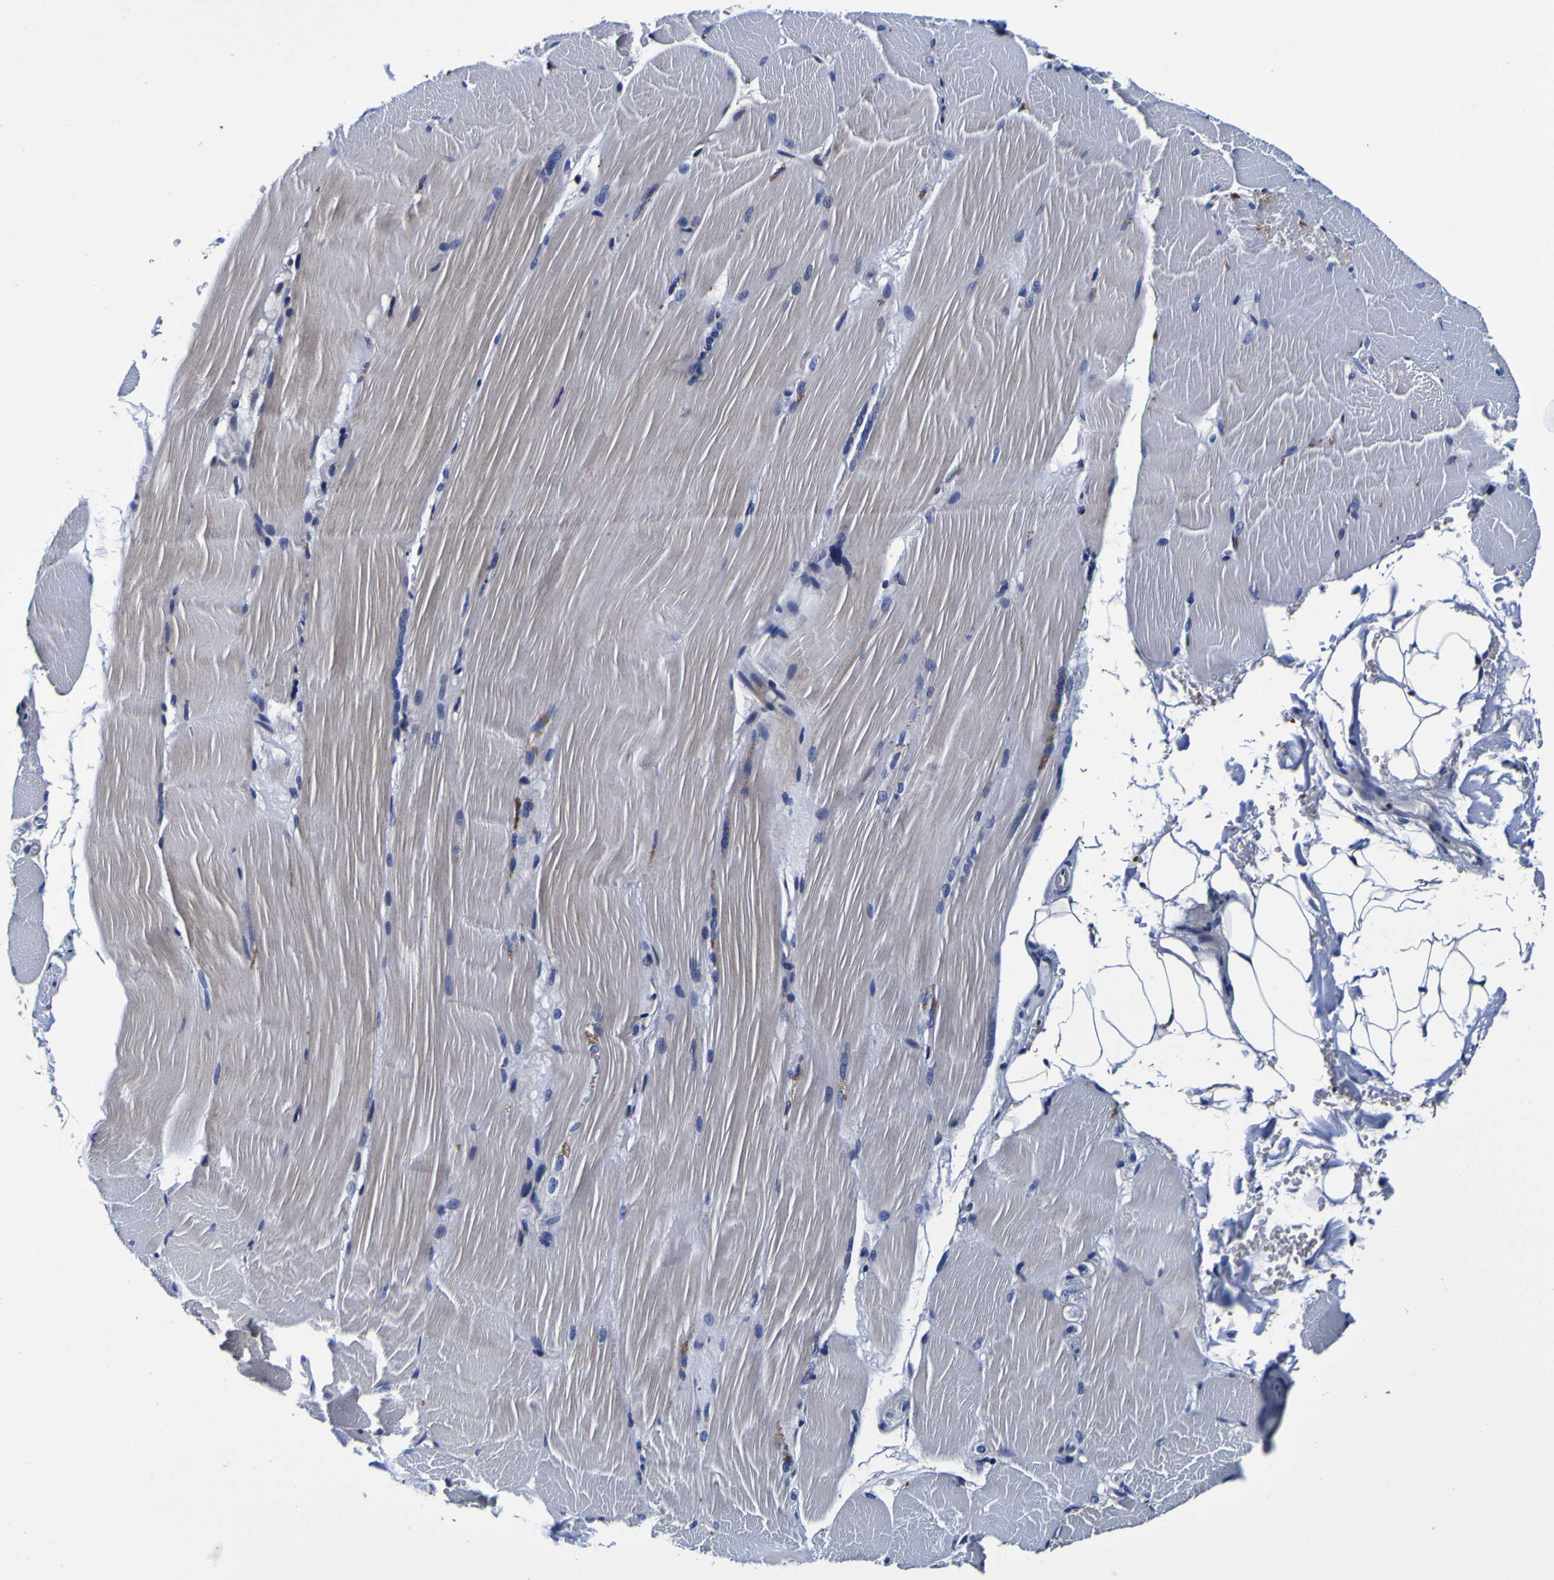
{"staining": {"intensity": "weak", "quantity": "<25%", "location": "cytoplasmic/membranous"}, "tissue": "skeletal muscle", "cell_type": "Myocytes", "image_type": "normal", "snomed": [{"axis": "morphology", "description": "Normal tissue, NOS"}, {"axis": "topography", "description": "Skin"}, {"axis": "topography", "description": "Skeletal muscle"}], "caption": "Immunohistochemical staining of benign human skeletal muscle displays no significant staining in myocytes. (DAB (3,3'-diaminobenzidine) immunohistochemistry, high magnification).", "gene": "PDLIM4", "patient": {"sex": "male", "age": 83}}